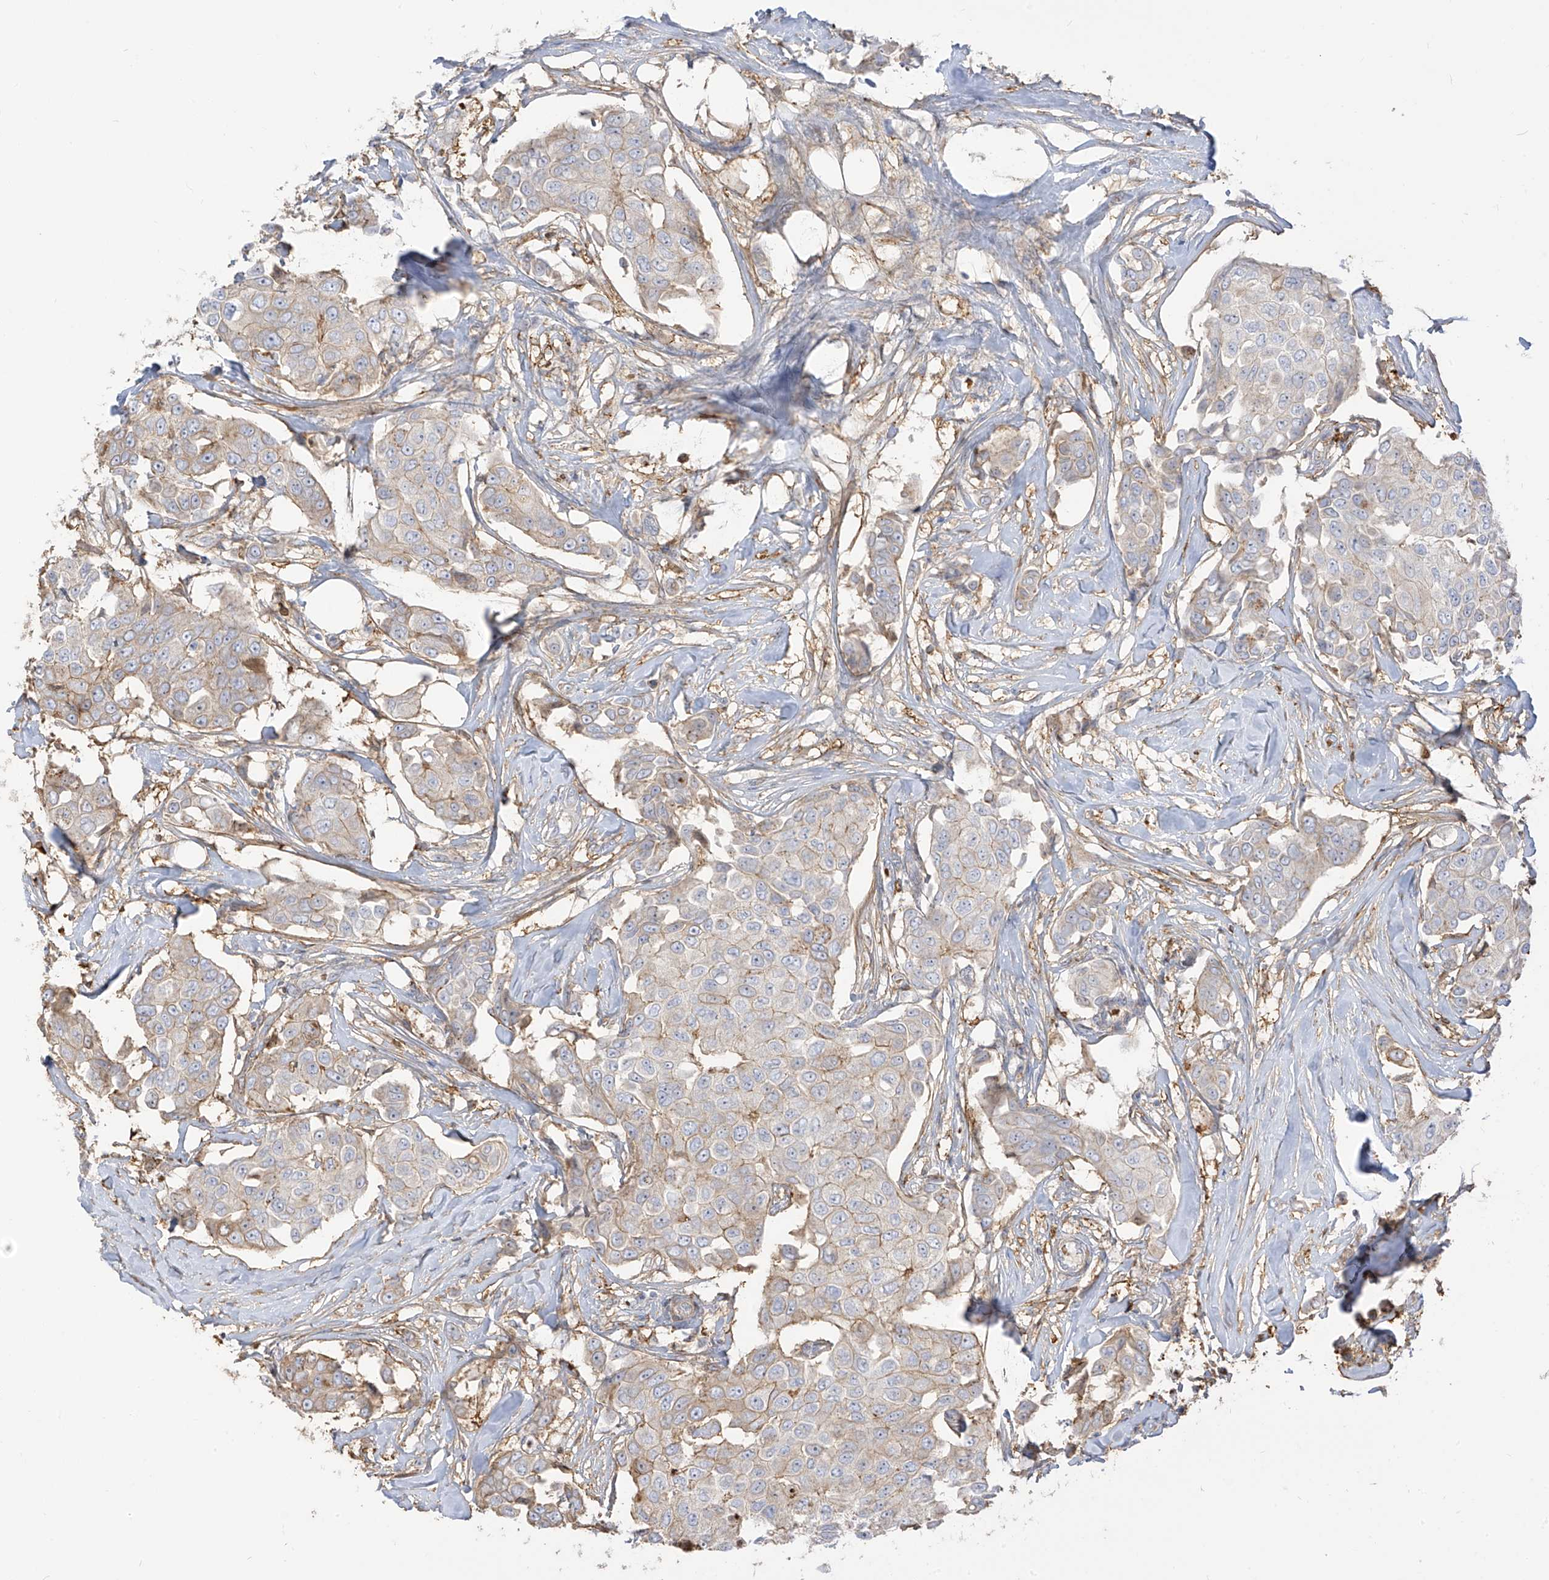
{"staining": {"intensity": "negative", "quantity": "none", "location": "none"}, "tissue": "breast cancer", "cell_type": "Tumor cells", "image_type": "cancer", "snomed": [{"axis": "morphology", "description": "Duct carcinoma"}, {"axis": "topography", "description": "Breast"}], "caption": "Intraductal carcinoma (breast) was stained to show a protein in brown. There is no significant expression in tumor cells.", "gene": "ZGRF1", "patient": {"sex": "female", "age": 80}}